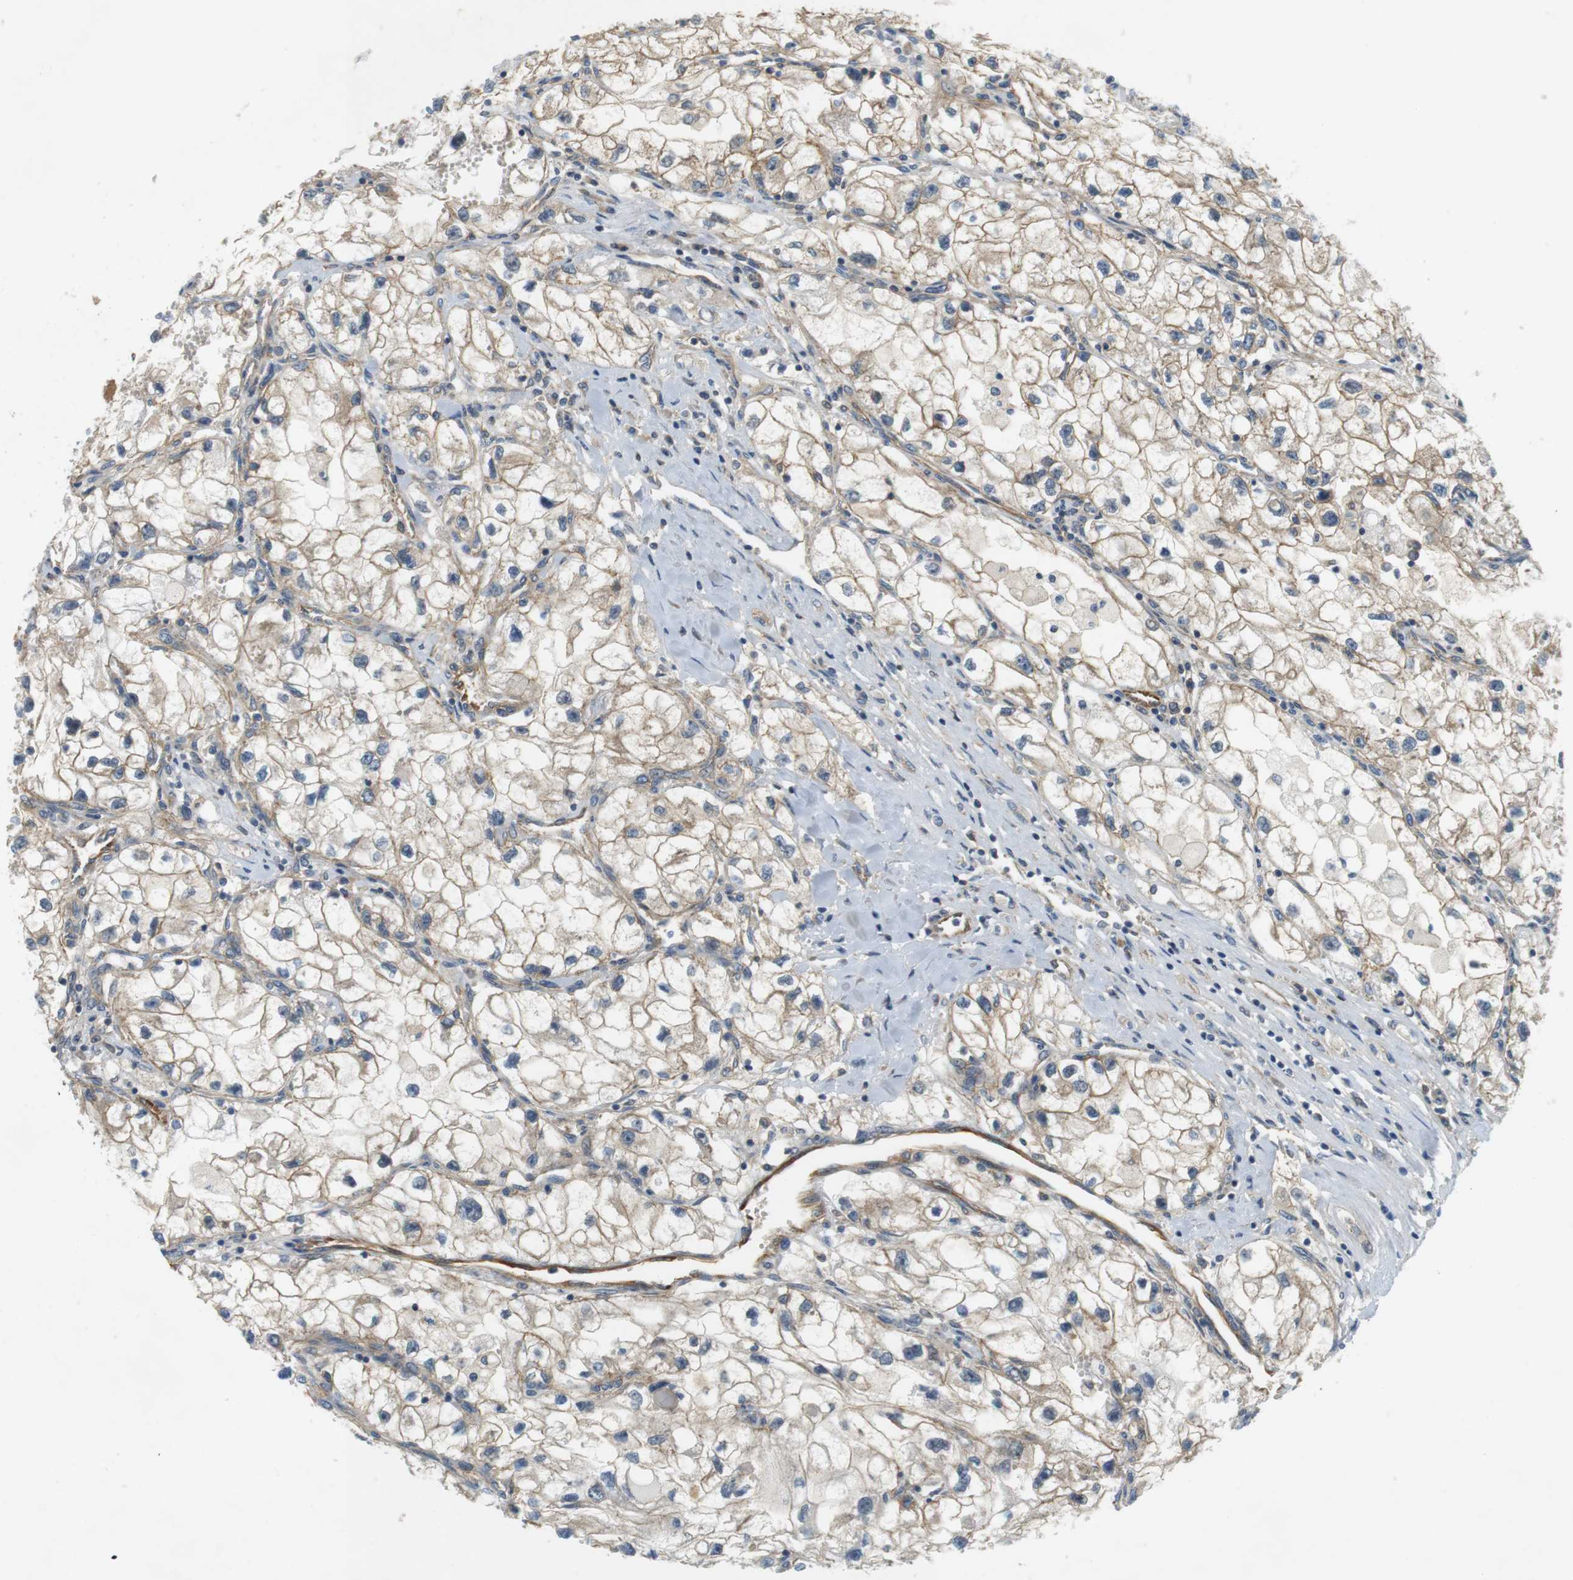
{"staining": {"intensity": "weak", "quantity": ">75%", "location": "cytoplasmic/membranous"}, "tissue": "renal cancer", "cell_type": "Tumor cells", "image_type": "cancer", "snomed": [{"axis": "morphology", "description": "Adenocarcinoma, NOS"}, {"axis": "topography", "description": "Kidney"}], "caption": "The immunohistochemical stain labels weak cytoplasmic/membranous expression in tumor cells of adenocarcinoma (renal) tissue.", "gene": "SH3GLB1", "patient": {"sex": "female", "age": 70}}